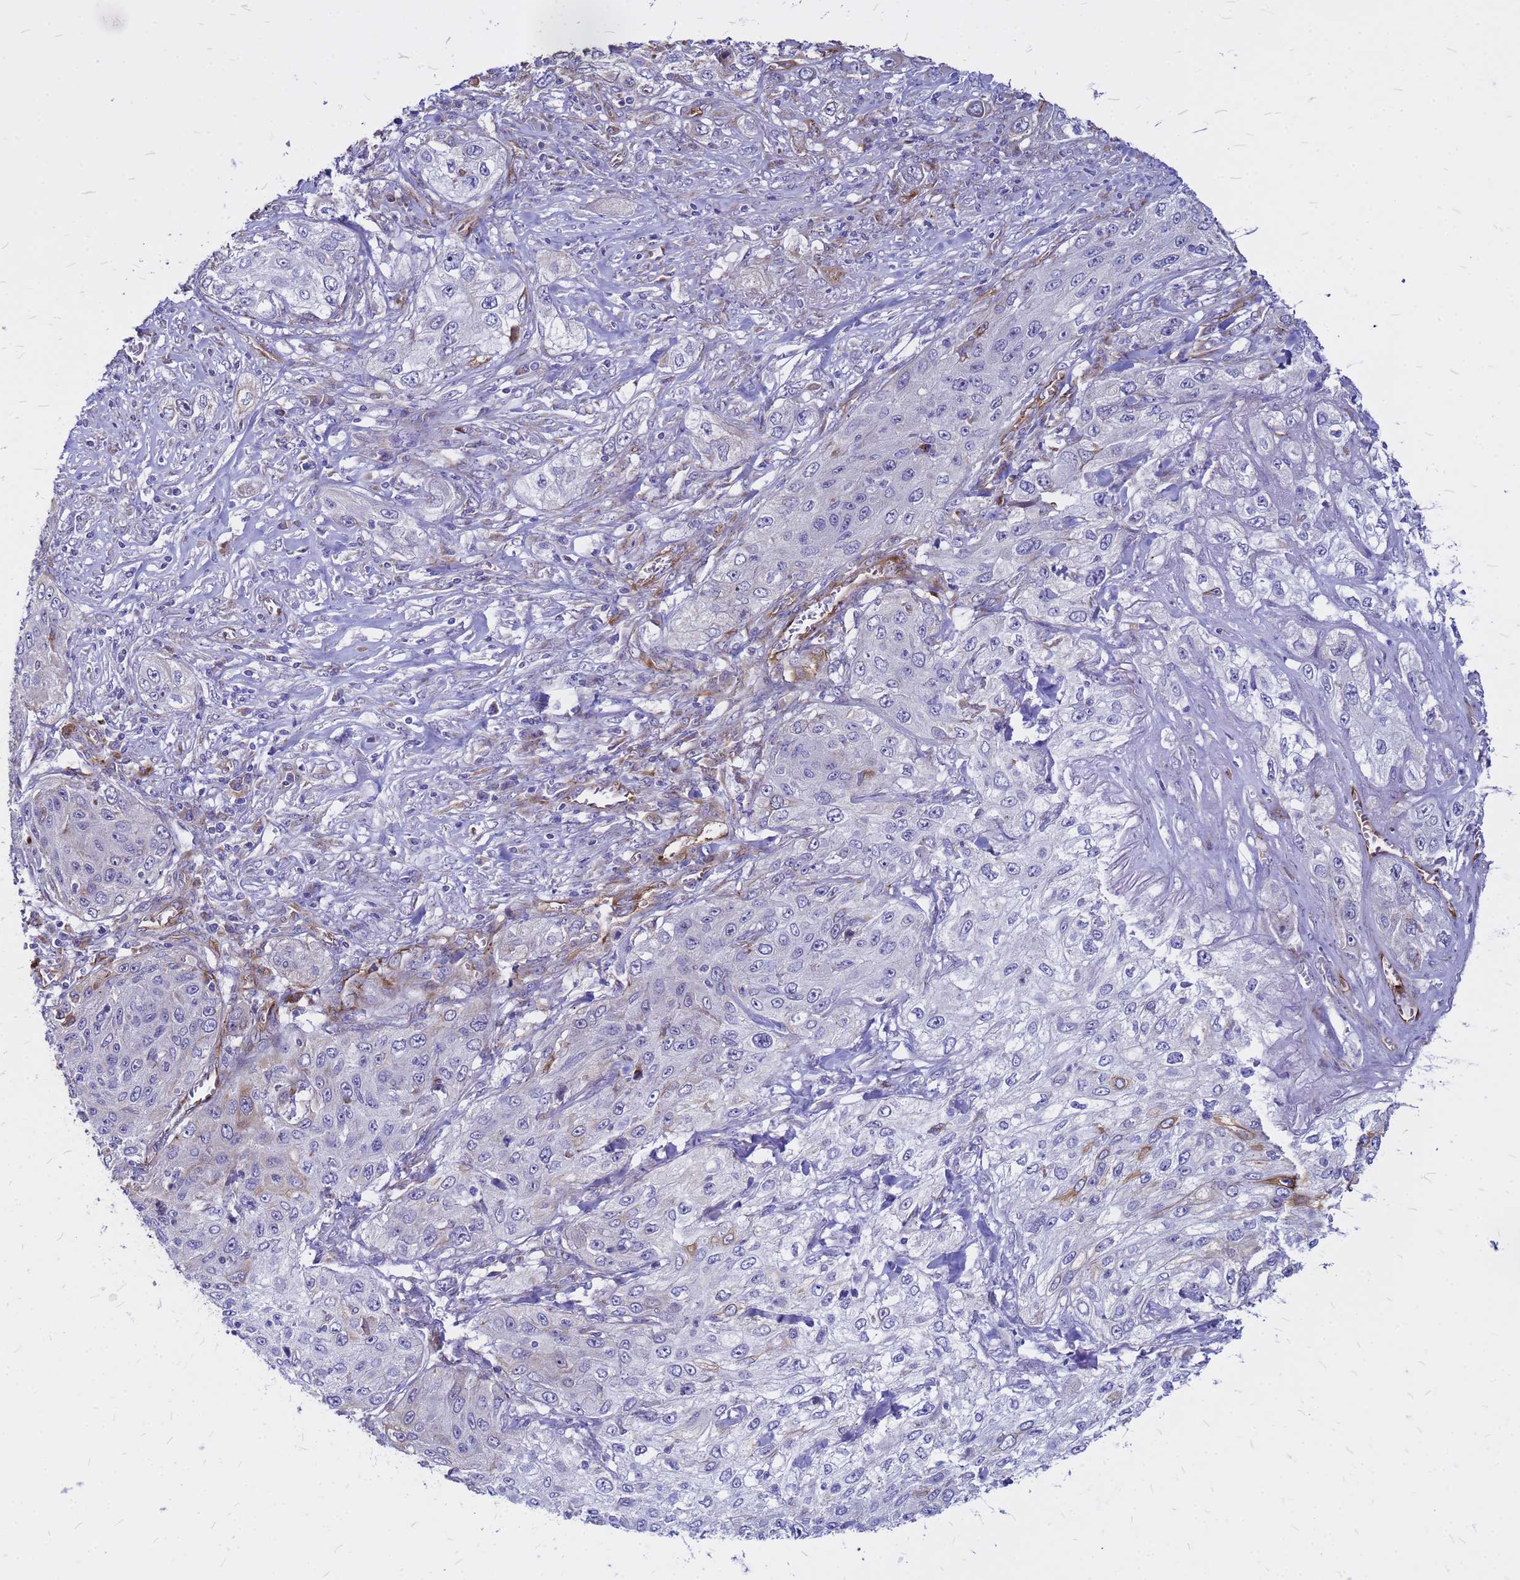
{"staining": {"intensity": "moderate", "quantity": "<25%", "location": "cytoplasmic/membranous"}, "tissue": "lung cancer", "cell_type": "Tumor cells", "image_type": "cancer", "snomed": [{"axis": "morphology", "description": "Squamous cell carcinoma, NOS"}, {"axis": "topography", "description": "Lung"}], "caption": "DAB immunohistochemical staining of lung cancer exhibits moderate cytoplasmic/membranous protein positivity in about <25% of tumor cells.", "gene": "NOSTRIN", "patient": {"sex": "female", "age": 69}}